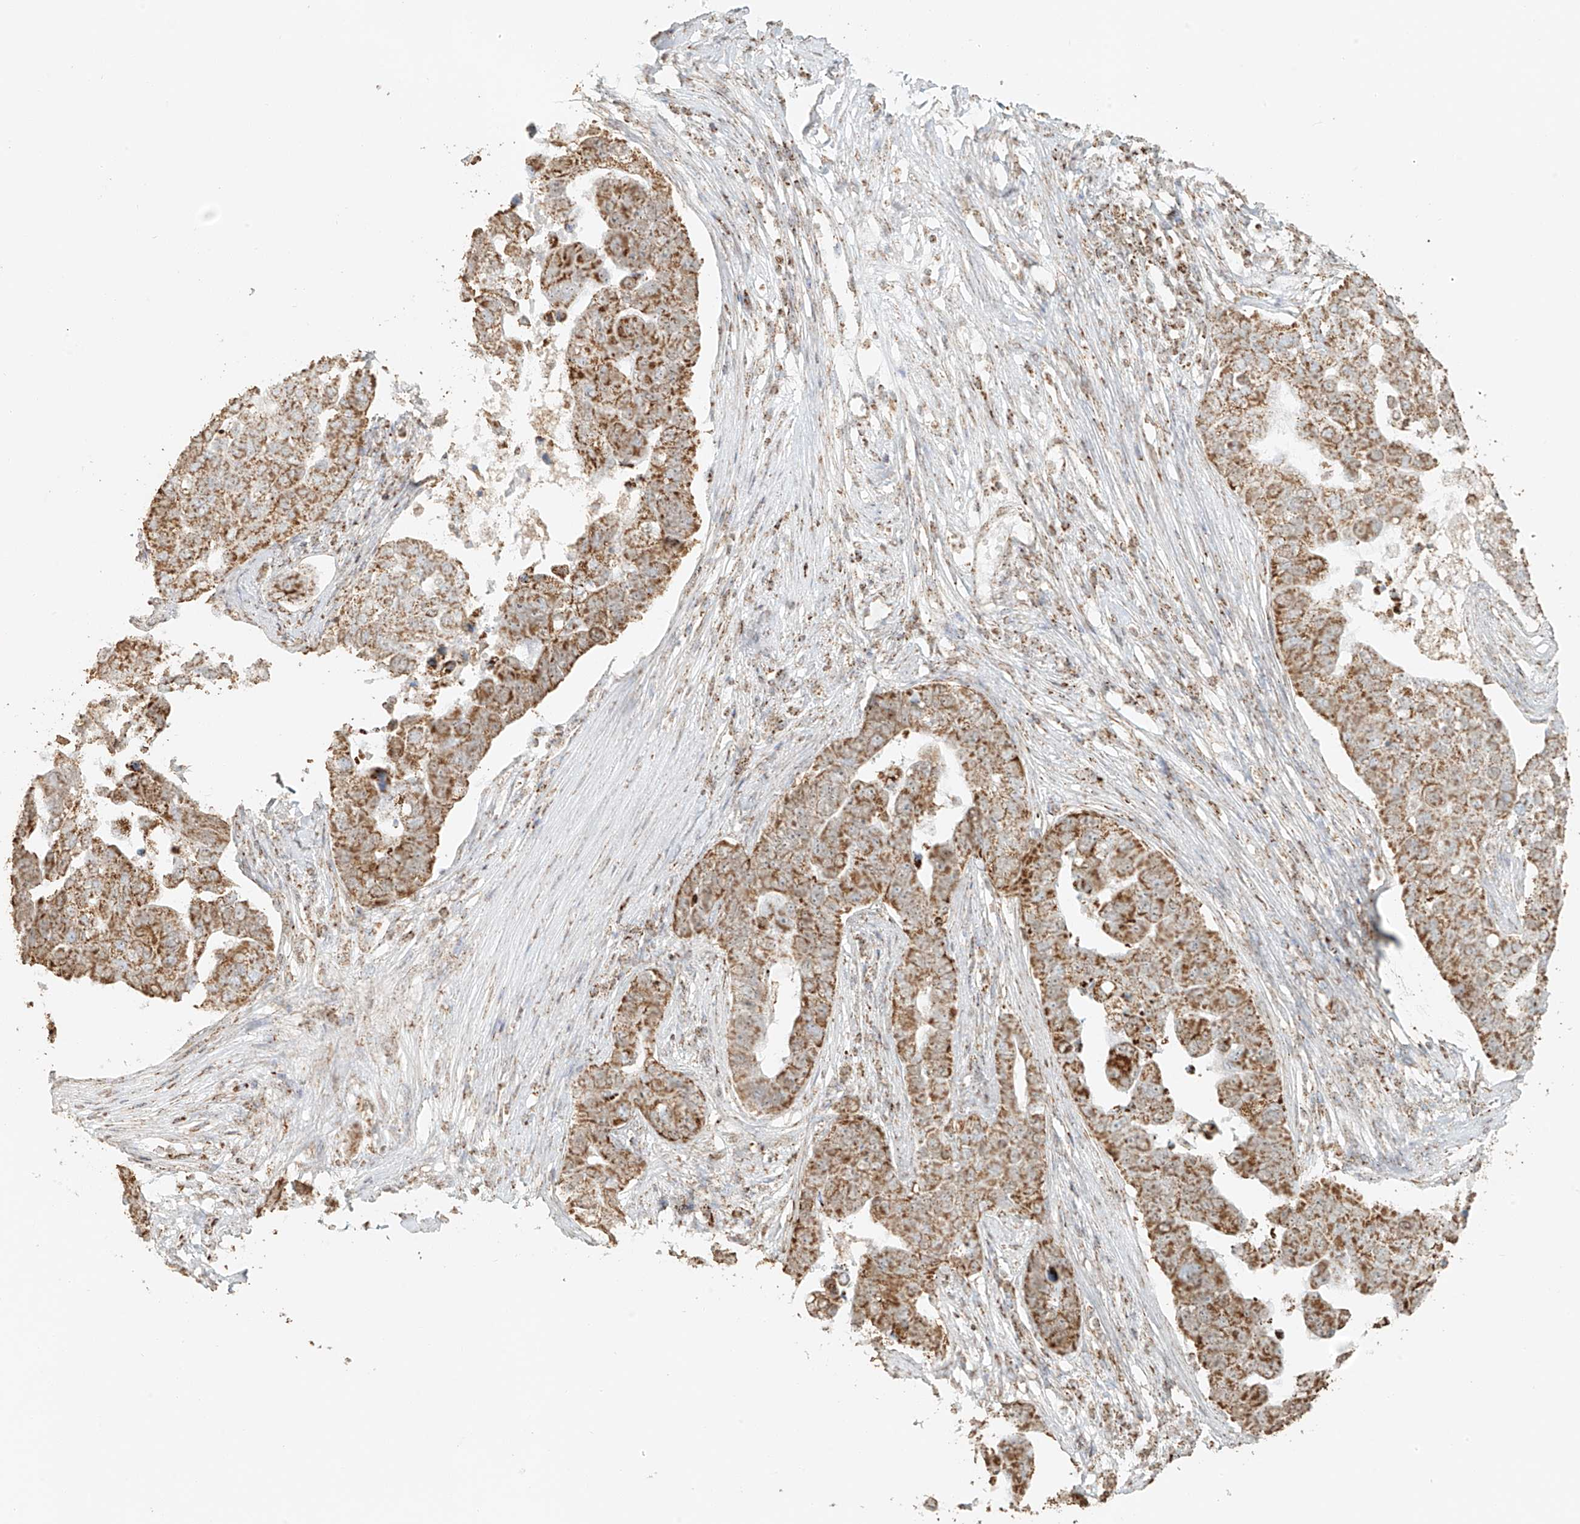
{"staining": {"intensity": "moderate", "quantity": ">75%", "location": "cytoplasmic/membranous"}, "tissue": "pancreatic cancer", "cell_type": "Tumor cells", "image_type": "cancer", "snomed": [{"axis": "morphology", "description": "Adenocarcinoma, NOS"}, {"axis": "topography", "description": "Pancreas"}], "caption": "Immunohistochemistry (IHC) (DAB) staining of pancreatic adenocarcinoma displays moderate cytoplasmic/membranous protein expression in about >75% of tumor cells.", "gene": "MIPEP", "patient": {"sex": "female", "age": 61}}